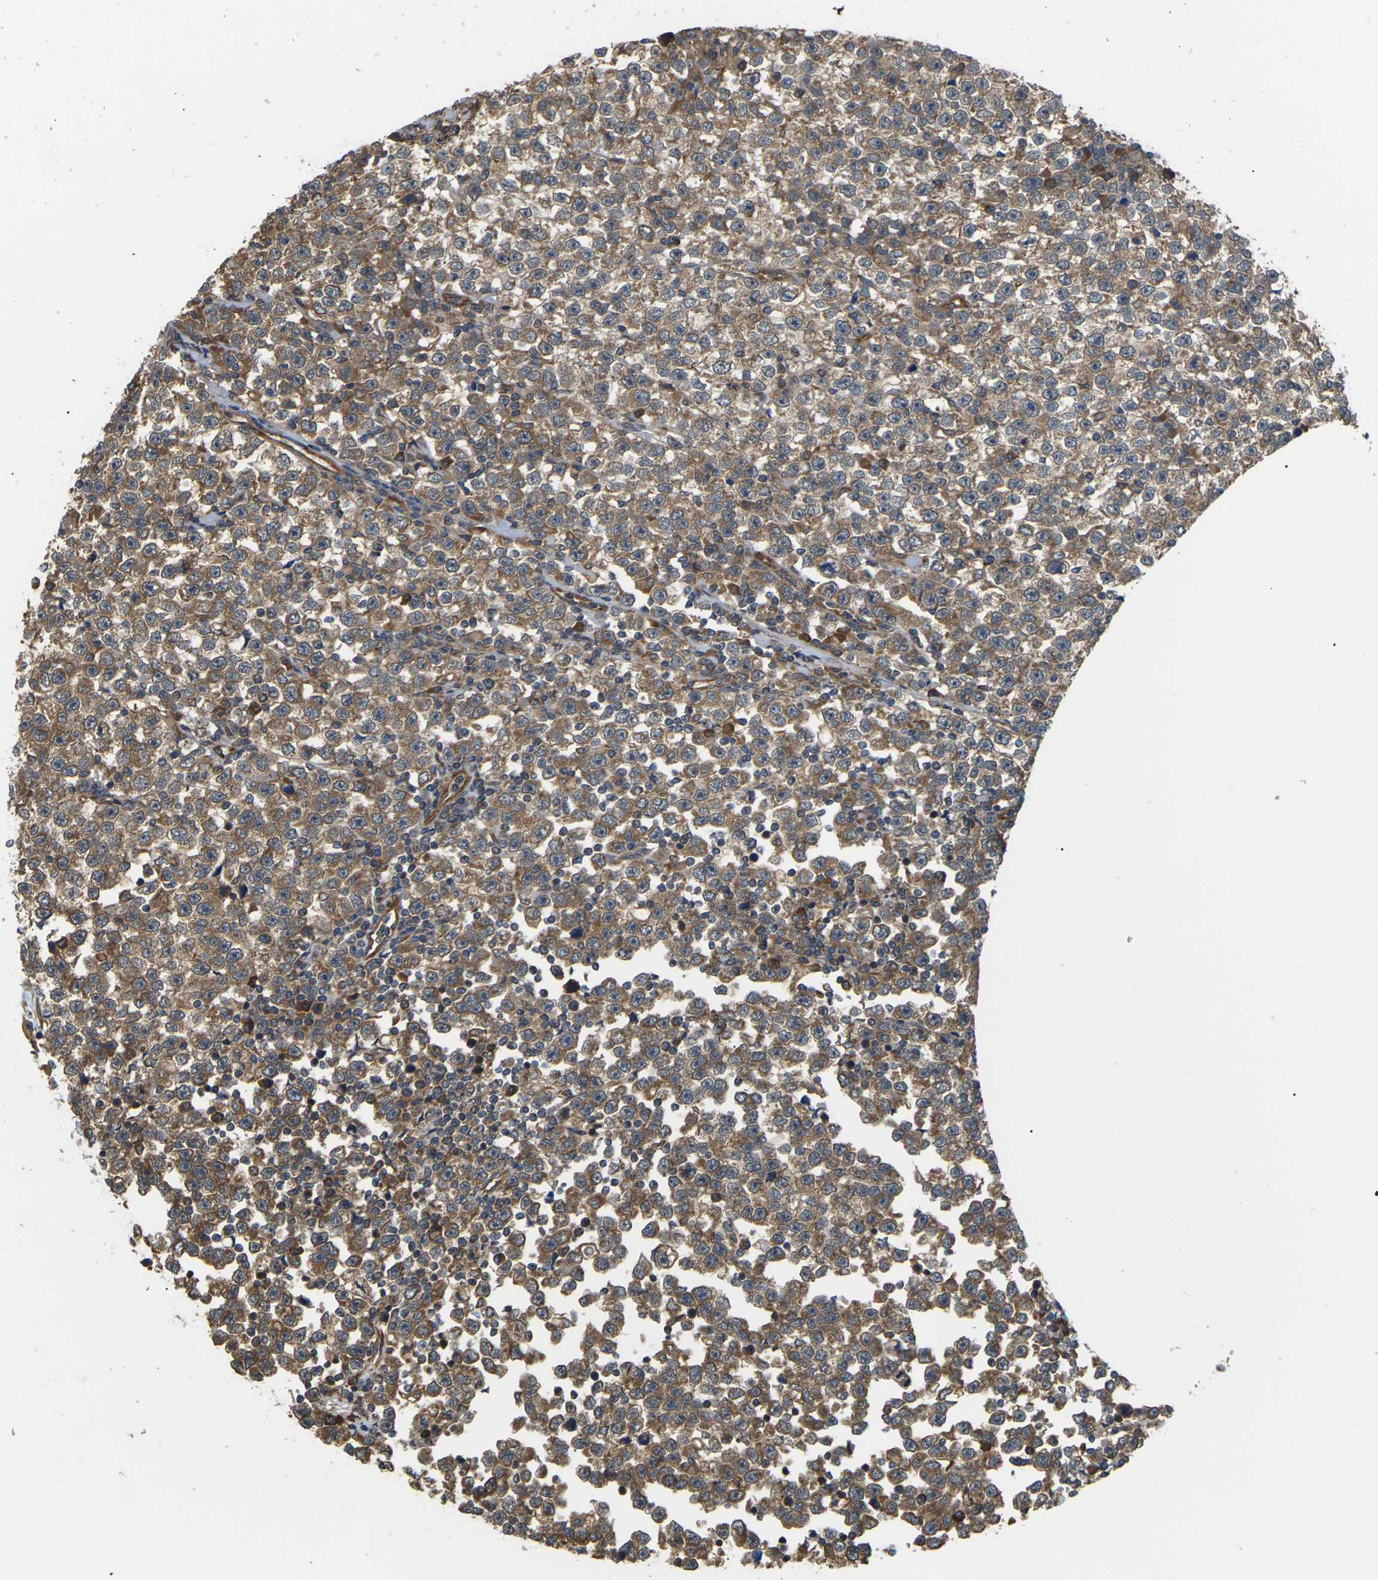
{"staining": {"intensity": "moderate", "quantity": ">75%", "location": "cytoplasmic/membranous"}, "tissue": "testis cancer", "cell_type": "Tumor cells", "image_type": "cancer", "snomed": [{"axis": "morphology", "description": "Seminoma, NOS"}, {"axis": "topography", "description": "Testis"}], "caption": "Brown immunohistochemical staining in testis cancer displays moderate cytoplasmic/membranous positivity in about >75% of tumor cells.", "gene": "NRAS", "patient": {"sex": "male", "age": 43}}